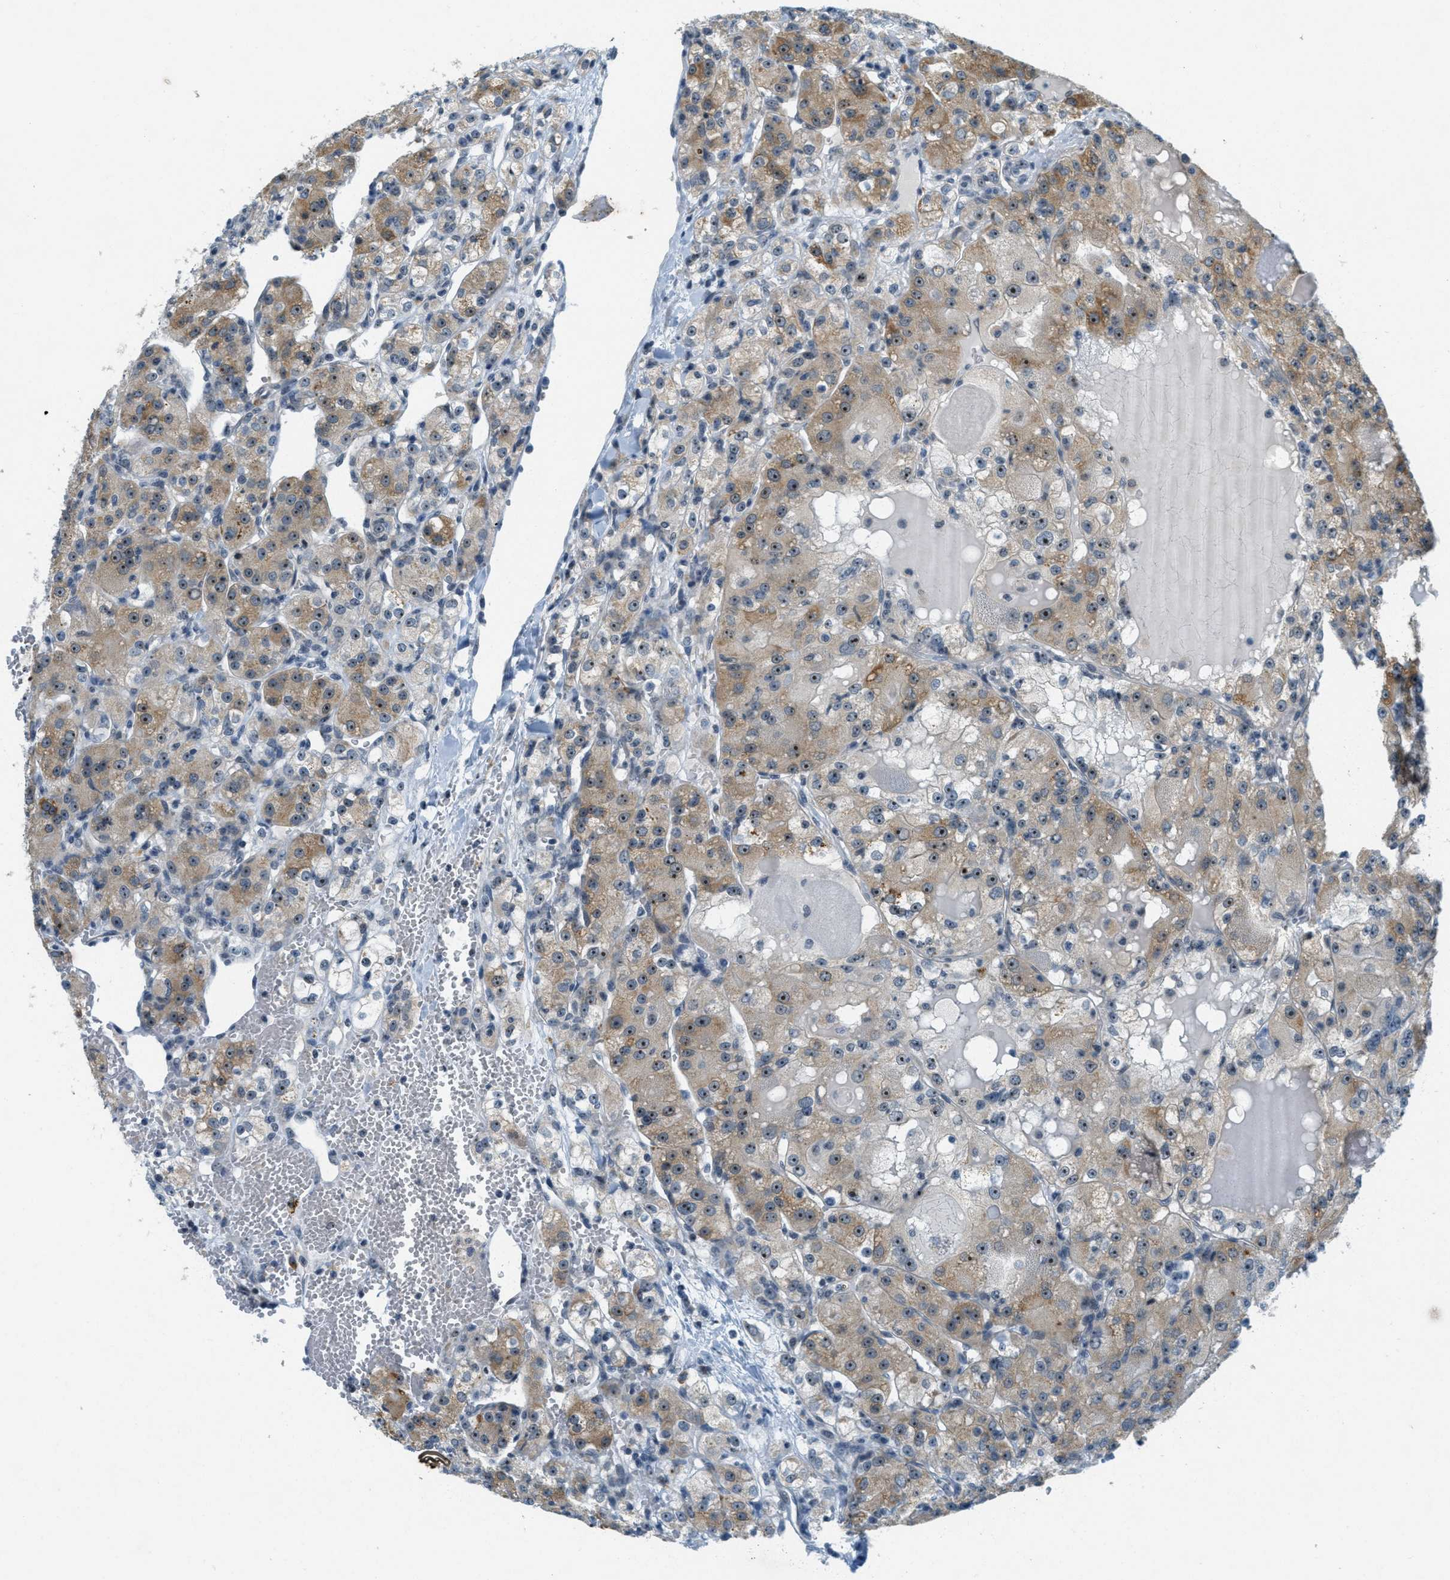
{"staining": {"intensity": "moderate", "quantity": "25%-75%", "location": "cytoplasmic/membranous,nuclear"}, "tissue": "renal cancer", "cell_type": "Tumor cells", "image_type": "cancer", "snomed": [{"axis": "morphology", "description": "Normal tissue, NOS"}, {"axis": "morphology", "description": "Adenocarcinoma, NOS"}, {"axis": "topography", "description": "Kidney"}], "caption": "Tumor cells exhibit medium levels of moderate cytoplasmic/membranous and nuclear positivity in about 25%-75% of cells in human renal cancer (adenocarcinoma).", "gene": "DDX47", "patient": {"sex": "male", "age": 61}}